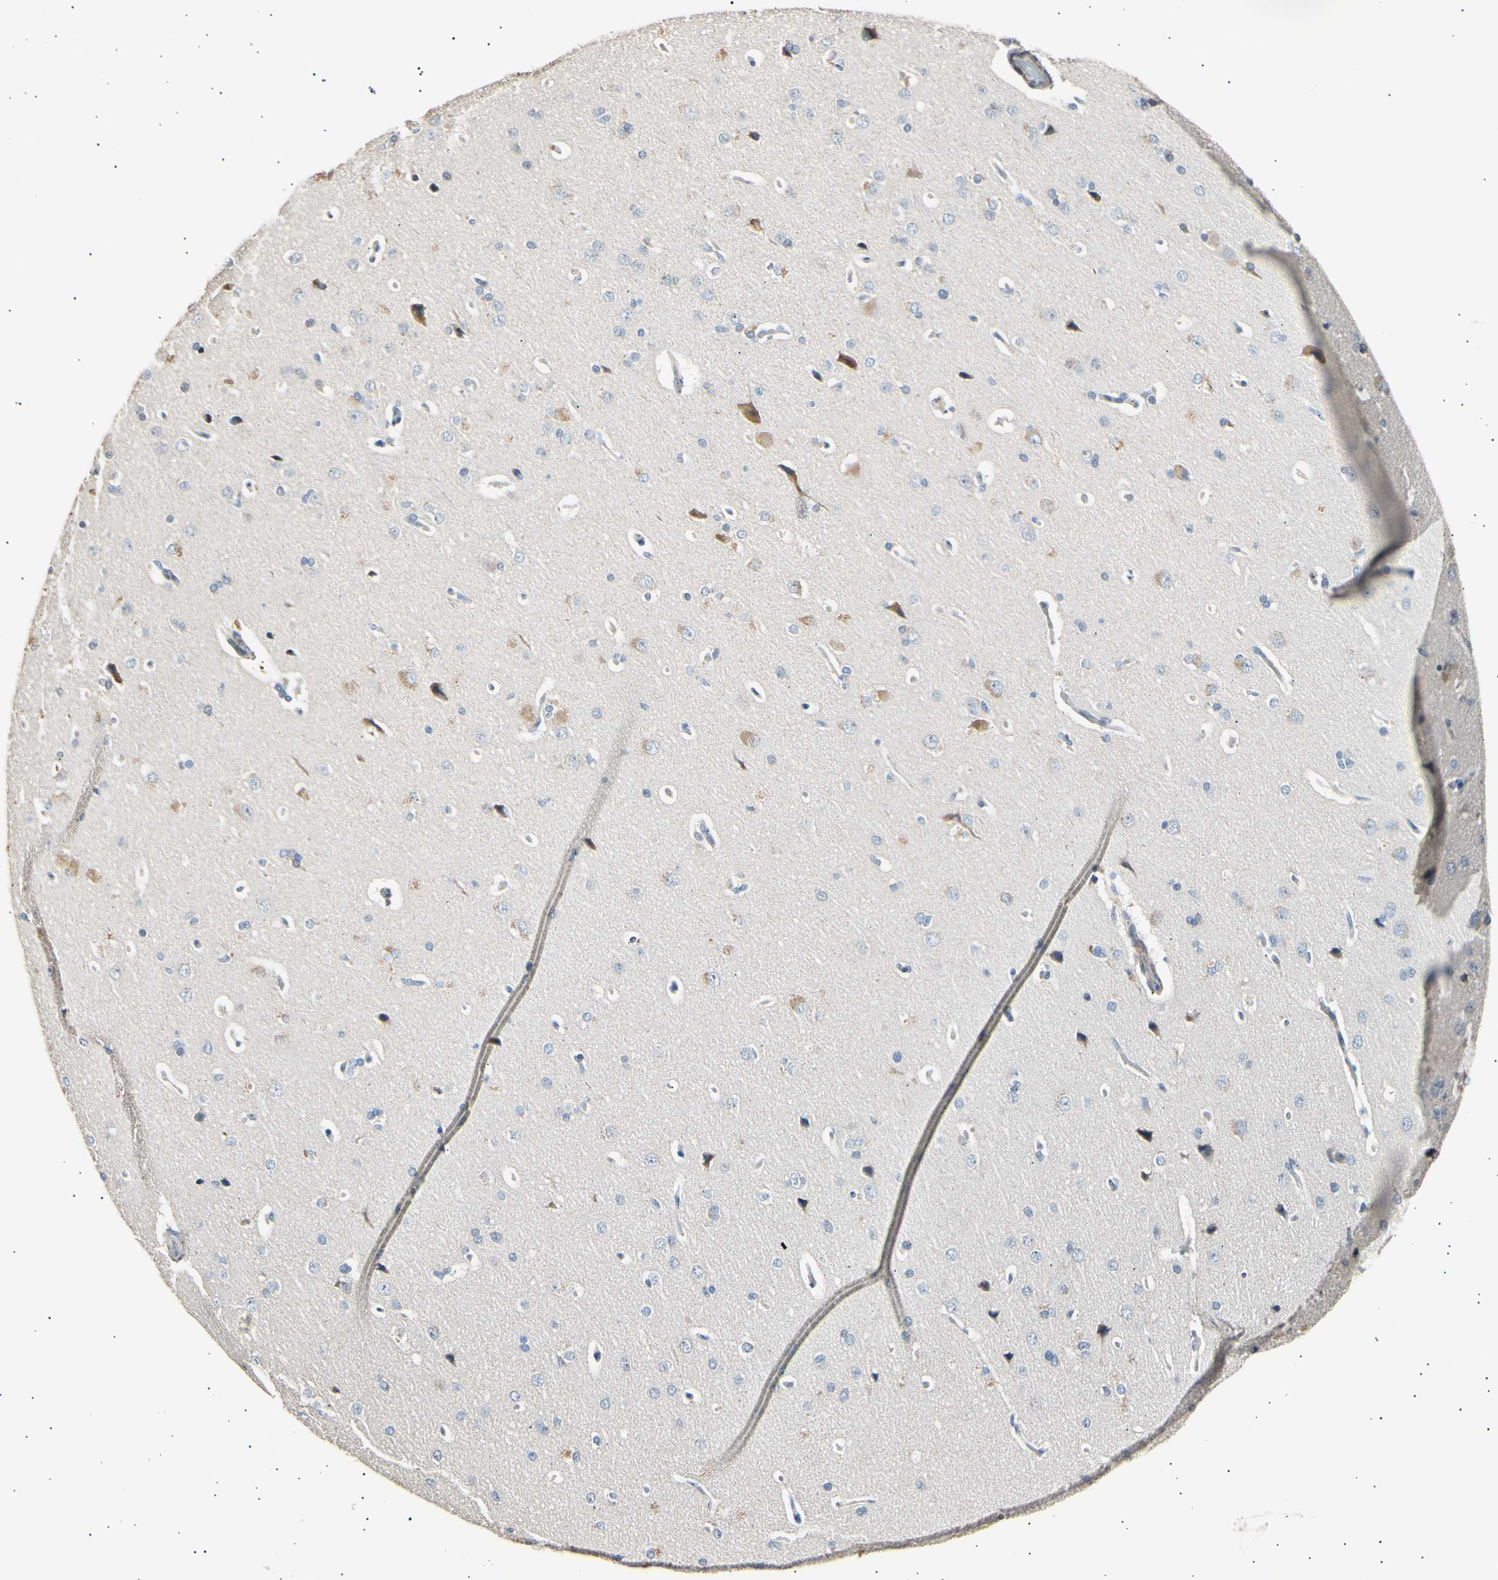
{"staining": {"intensity": "negative", "quantity": "none", "location": "none"}, "tissue": "cerebral cortex", "cell_type": "Endothelial cells", "image_type": "normal", "snomed": [{"axis": "morphology", "description": "Normal tissue, NOS"}, {"axis": "topography", "description": "Cerebral cortex"}], "caption": "Immunohistochemistry (IHC) image of unremarkable cerebral cortex stained for a protein (brown), which exhibits no positivity in endothelial cells.", "gene": "LDLR", "patient": {"sex": "male", "age": 62}}